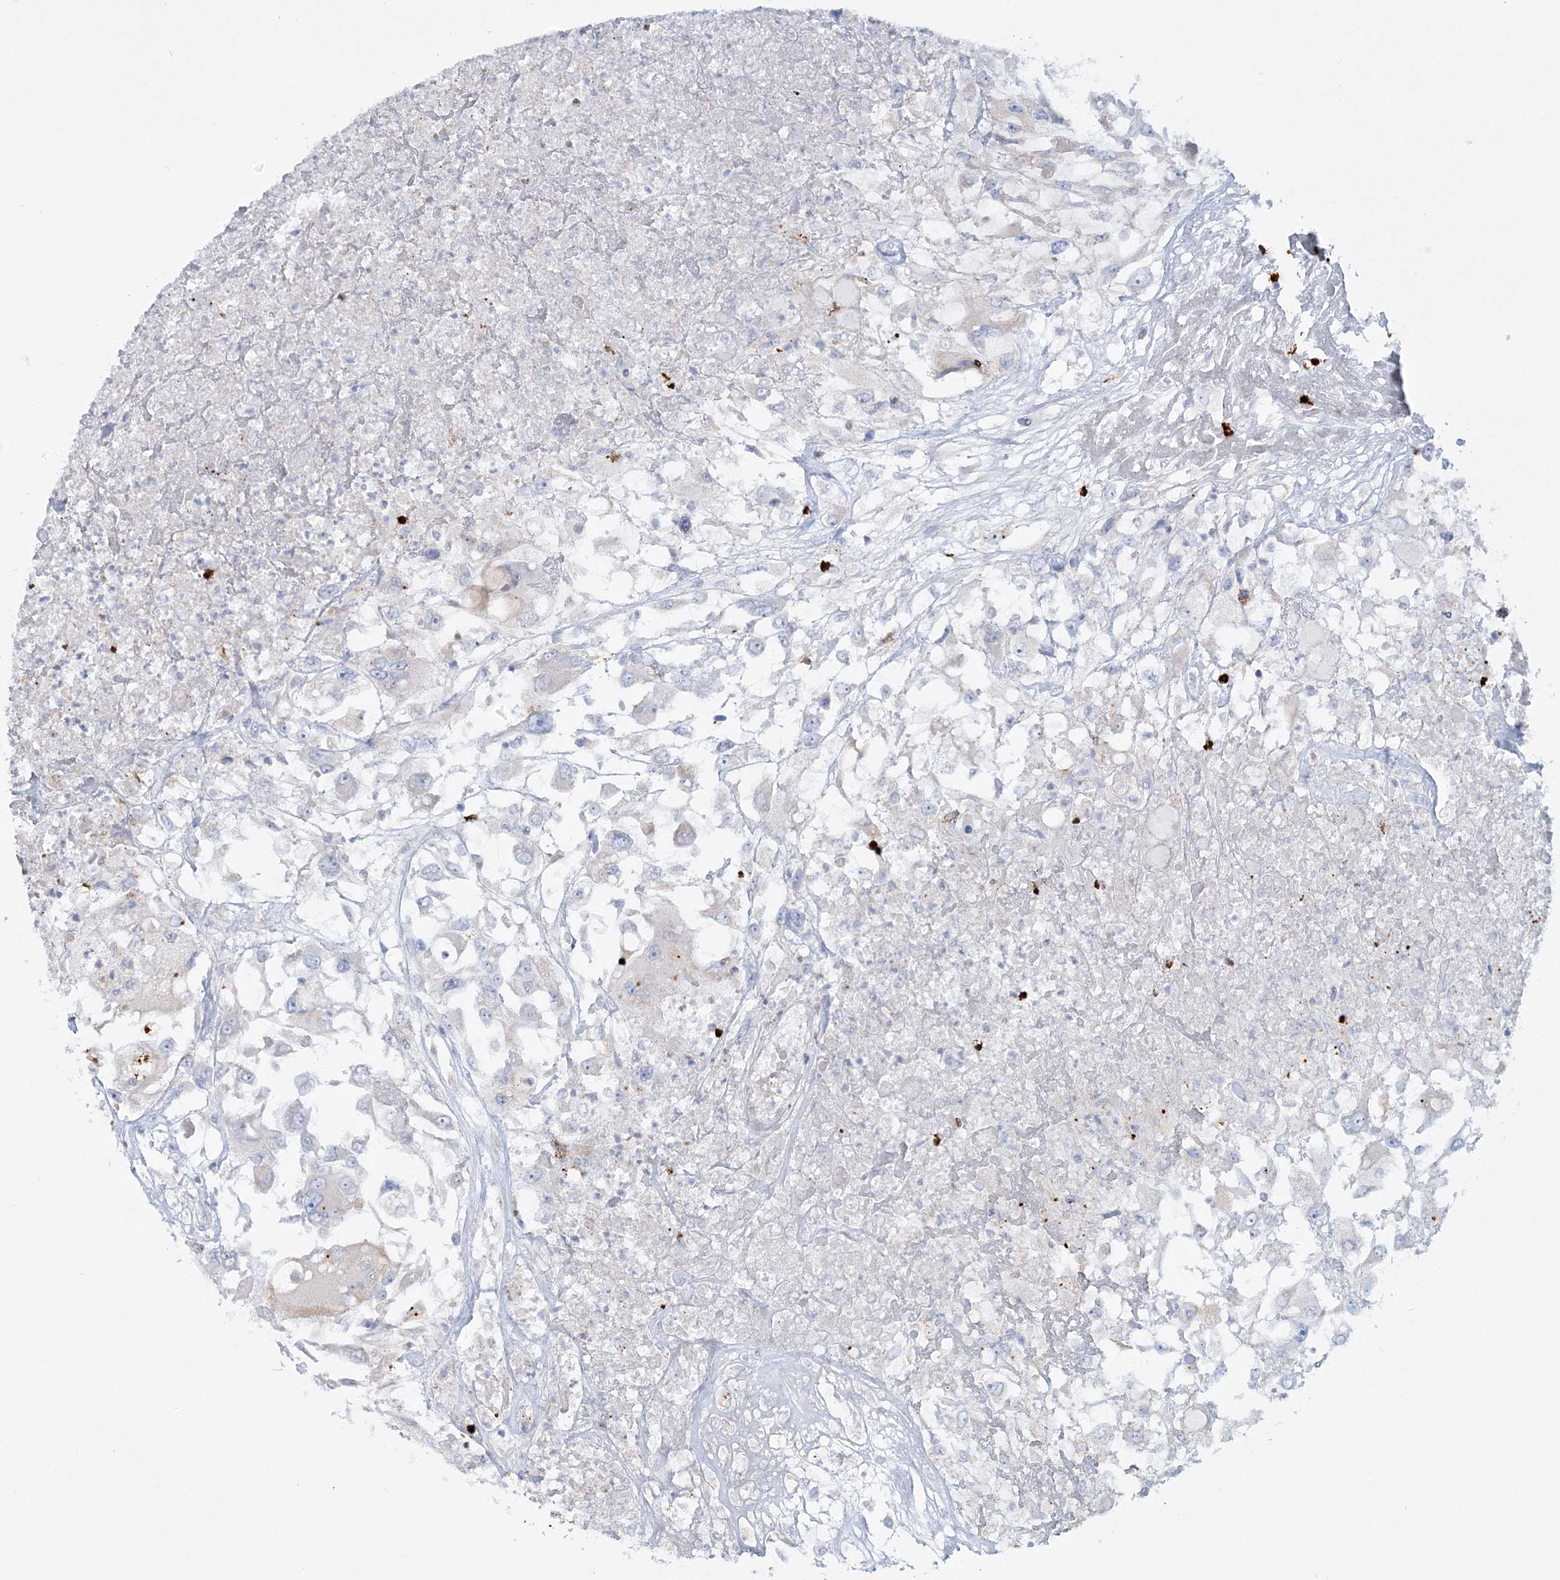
{"staining": {"intensity": "negative", "quantity": "none", "location": "none"}, "tissue": "renal cancer", "cell_type": "Tumor cells", "image_type": "cancer", "snomed": [{"axis": "morphology", "description": "Adenocarcinoma, NOS"}, {"axis": "topography", "description": "Kidney"}], "caption": "Tumor cells show no significant positivity in renal cancer (adenocarcinoma).", "gene": "WDSUB1", "patient": {"sex": "female", "age": 52}}